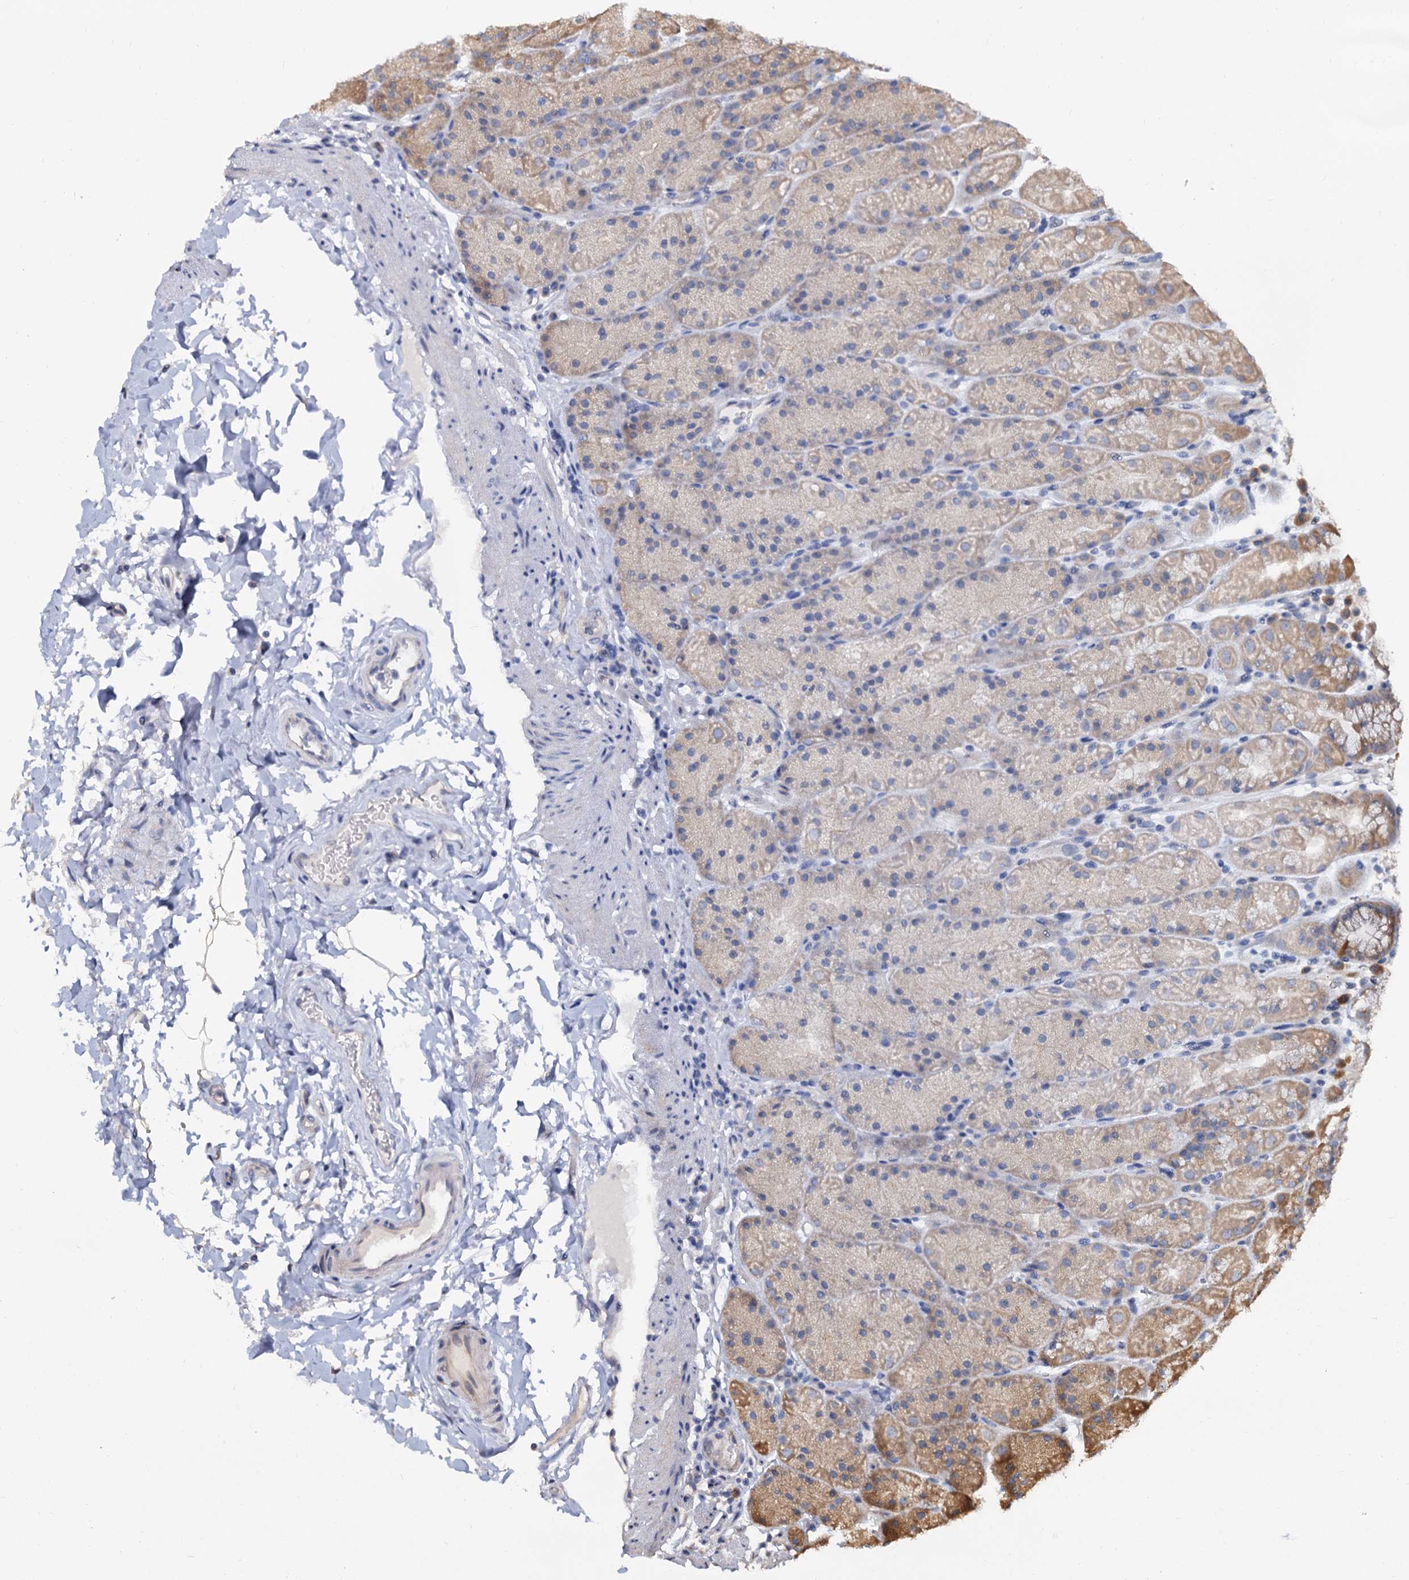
{"staining": {"intensity": "moderate", "quantity": "25%-75%", "location": "cytoplasmic/membranous"}, "tissue": "stomach", "cell_type": "Glandular cells", "image_type": "normal", "snomed": [{"axis": "morphology", "description": "Normal tissue, NOS"}, {"axis": "topography", "description": "Stomach, upper"}, {"axis": "topography", "description": "Stomach, lower"}], "caption": "Glandular cells show moderate cytoplasmic/membranous positivity in approximately 25%-75% of cells in normal stomach.", "gene": "WWC3", "patient": {"sex": "male", "age": 67}}